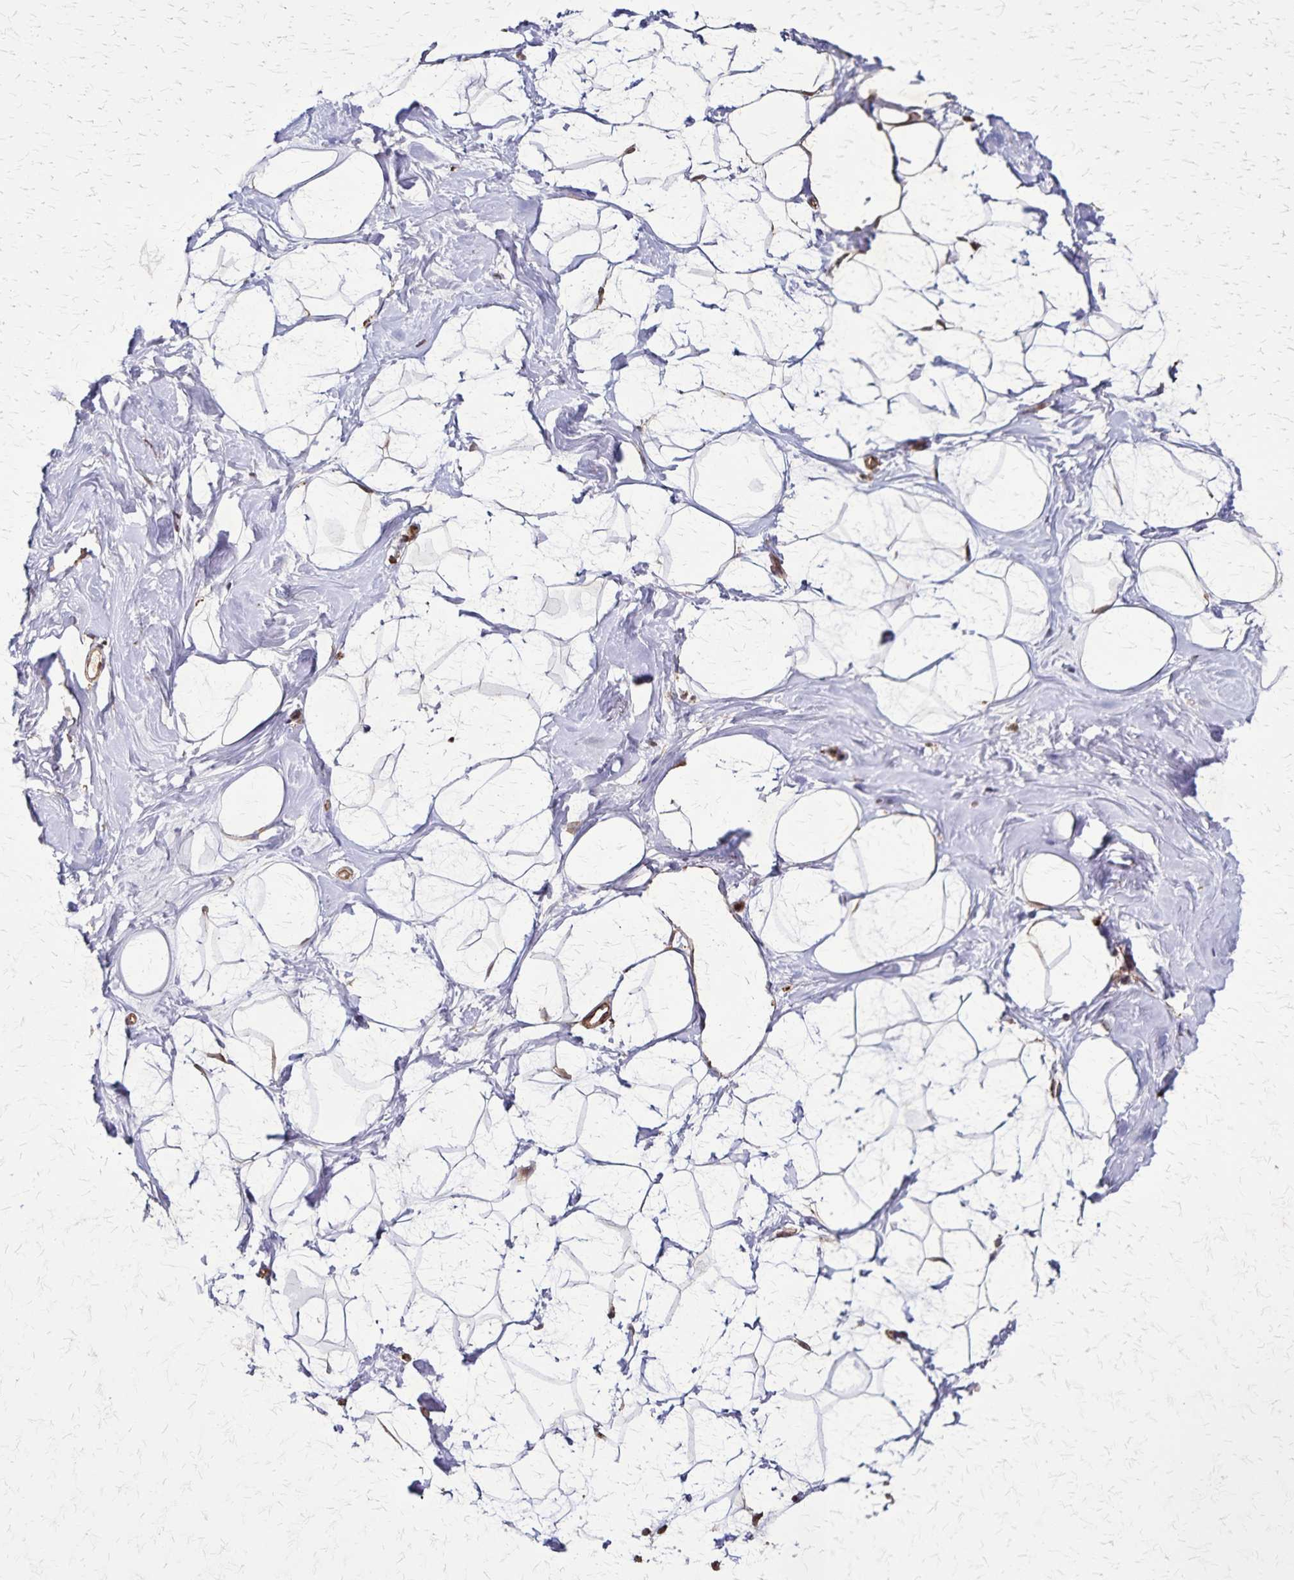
{"staining": {"intensity": "moderate", "quantity": "<25%", "location": "cytoplasmic/membranous"}, "tissue": "breast", "cell_type": "Adipocytes", "image_type": "normal", "snomed": [{"axis": "morphology", "description": "Normal tissue, NOS"}, {"axis": "topography", "description": "Breast"}], "caption": "About <25% of adipocytes in benign breast show moderate cytoplasmic/membranous protein expression as visualized by brown immunohistochemical staining.", "gene": "NFS1", "patient": {"sex": "female", "age": 32}}